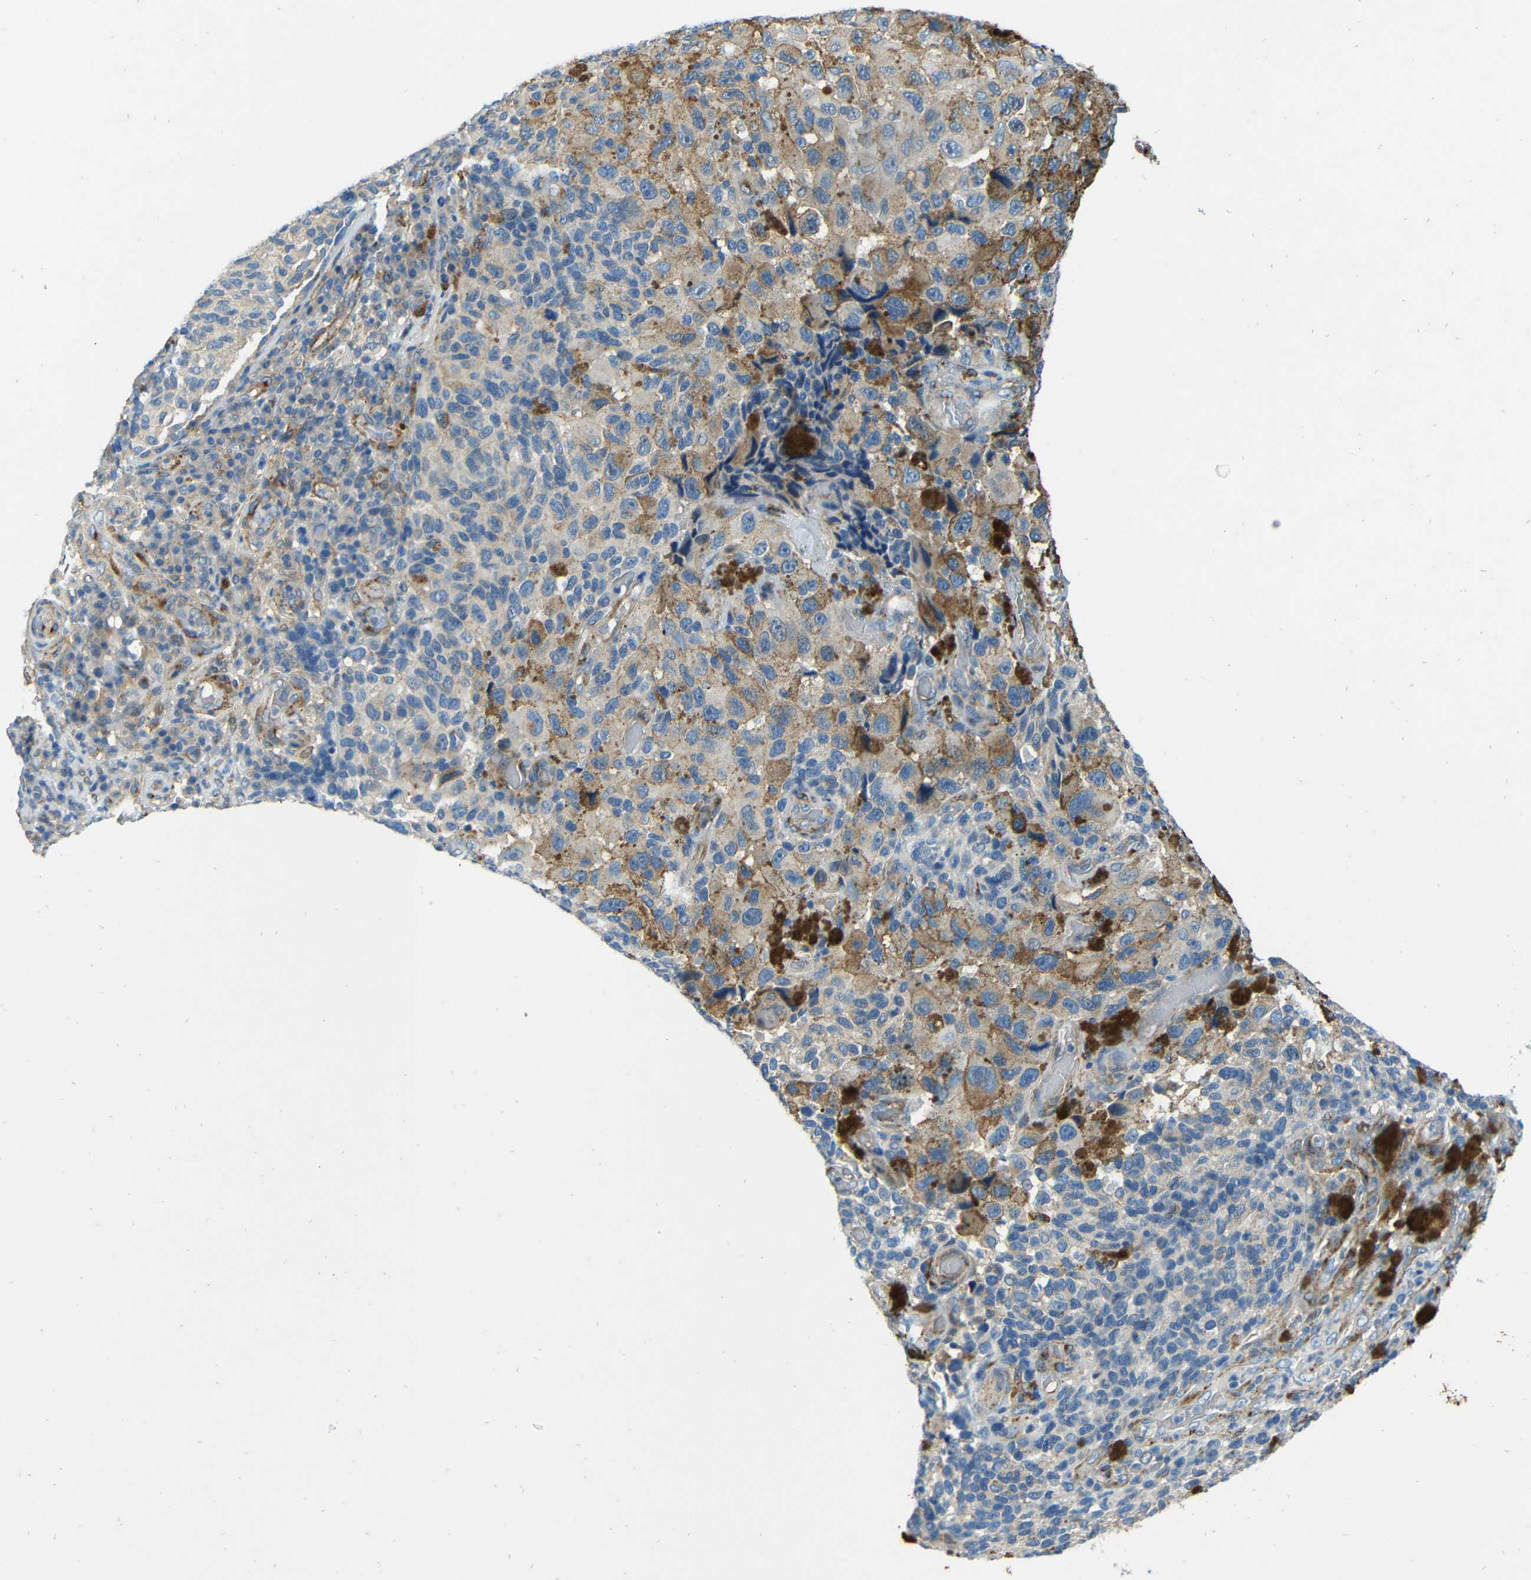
{"staining": {"intensity": "weak", "quantity": "25%-75%", "location": "cytoplasmic/membranous"}, "tissue": "melanoma", "cell_type": "Tumor cells", "image_type": "cancer", "snomed": [{"axis": "morphology", "description": "Malignant melanoma, NOS"}, {"axis": "topography", "description": "Skin"}], "caption": "Malignant melanoma stained with DAB (3,3'-diaminobenzidine) IHC exhibits low levels of weak cytoplasmic/membranous positivity in about 25%-75% of tumor cells.", "gene": "CYP26B1", "patient": {"sex": "female", "age": 73}}